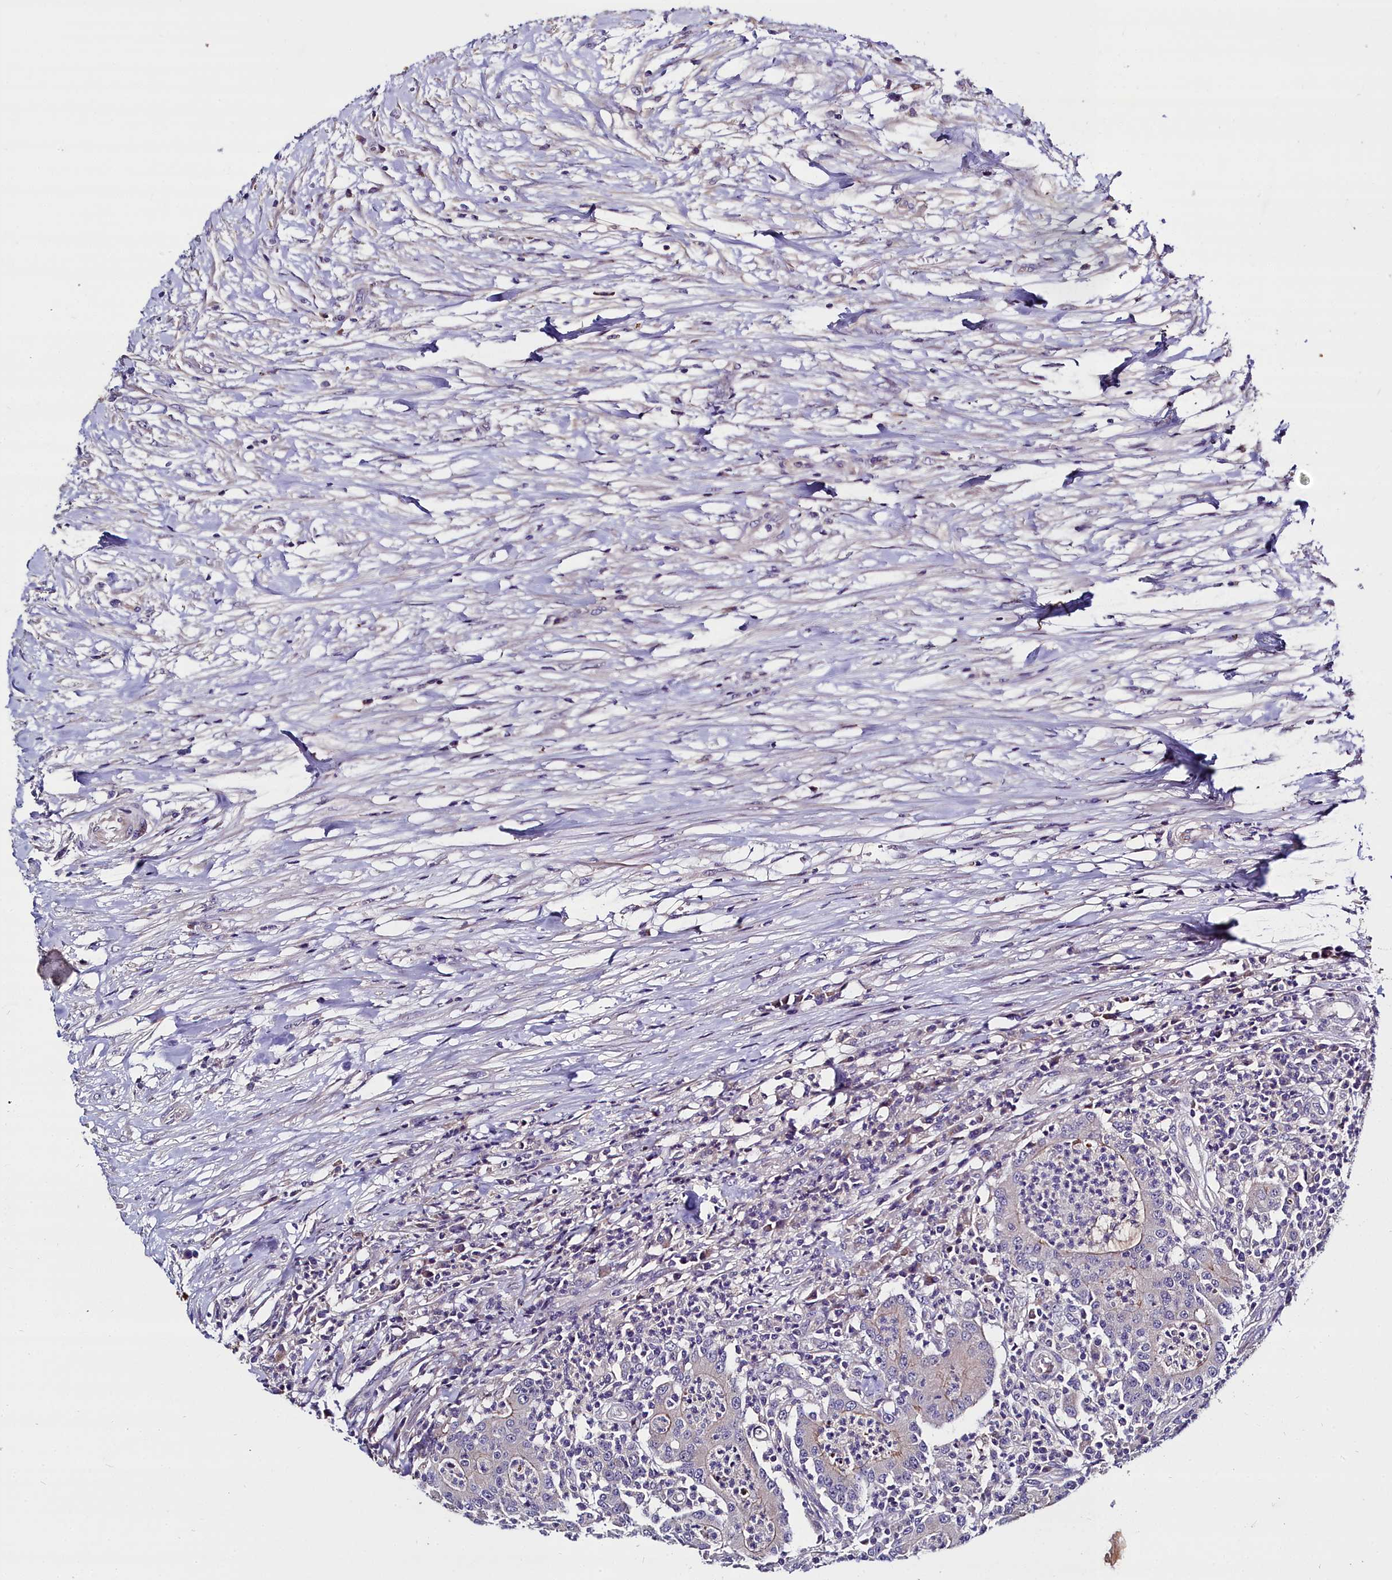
{"staining": {"intensity": "weak", "quantity": "<25%", "location": "cytoplasmic/membranous"}, "tissue": "colorectal cancer", "cell_type": "Tumor cells", "image_type": "cancer", "snomed": [{"axis": "morphology", "description": "Adenocarcinoma, NOS"}, {"axis": "topography", "description": "Colon"}], "caption": "This is an IHC image of colorectal adenocarcinoma. There is no expression in tumor cells.", "gene": "NT5M", "patient": {"sex": "male", "age": 83}}